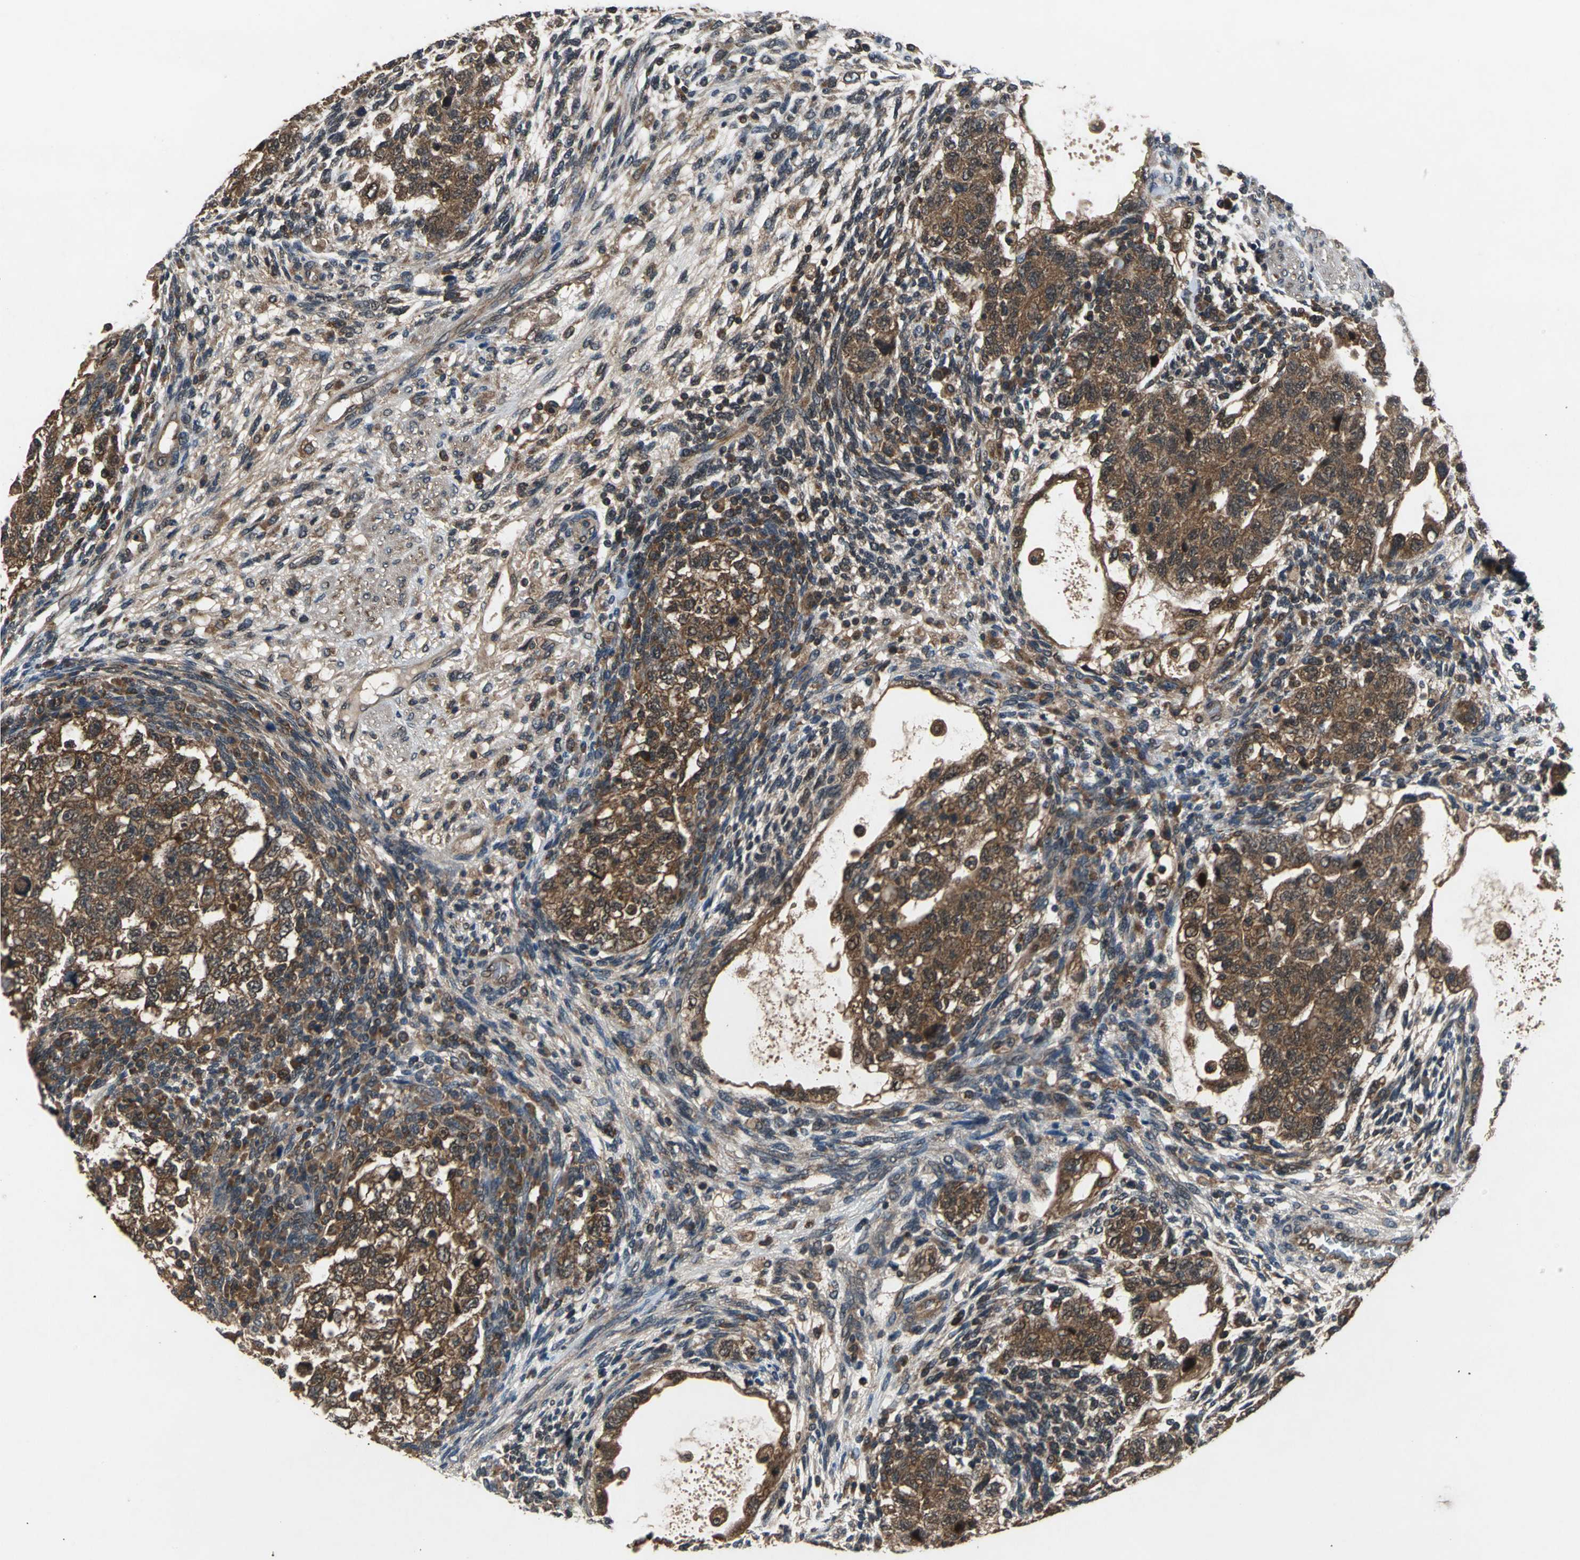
{"staining": {"intensity": "strong", "quantity": ">75%", "location": "cytoplasmic/membranous,nuclear"}, "tissue": "testis cancer", "cell_type": "Tumor cells", "image_type": "cancer", "snomed": [{"axis": "morphology", "description": "Normal tissue, NOS"}, {"axis": "morphology", "description": "Carcinoma, Embryonal, NOS"}, {"axis": "topography", "description": "Testis"}], "caption": "Testis embryonal carcinoma stained with a protein marker exhibits strong staining in tumor cells.", "gene": "ZNF608", "patient": {"sex": "male", "age": 36}}